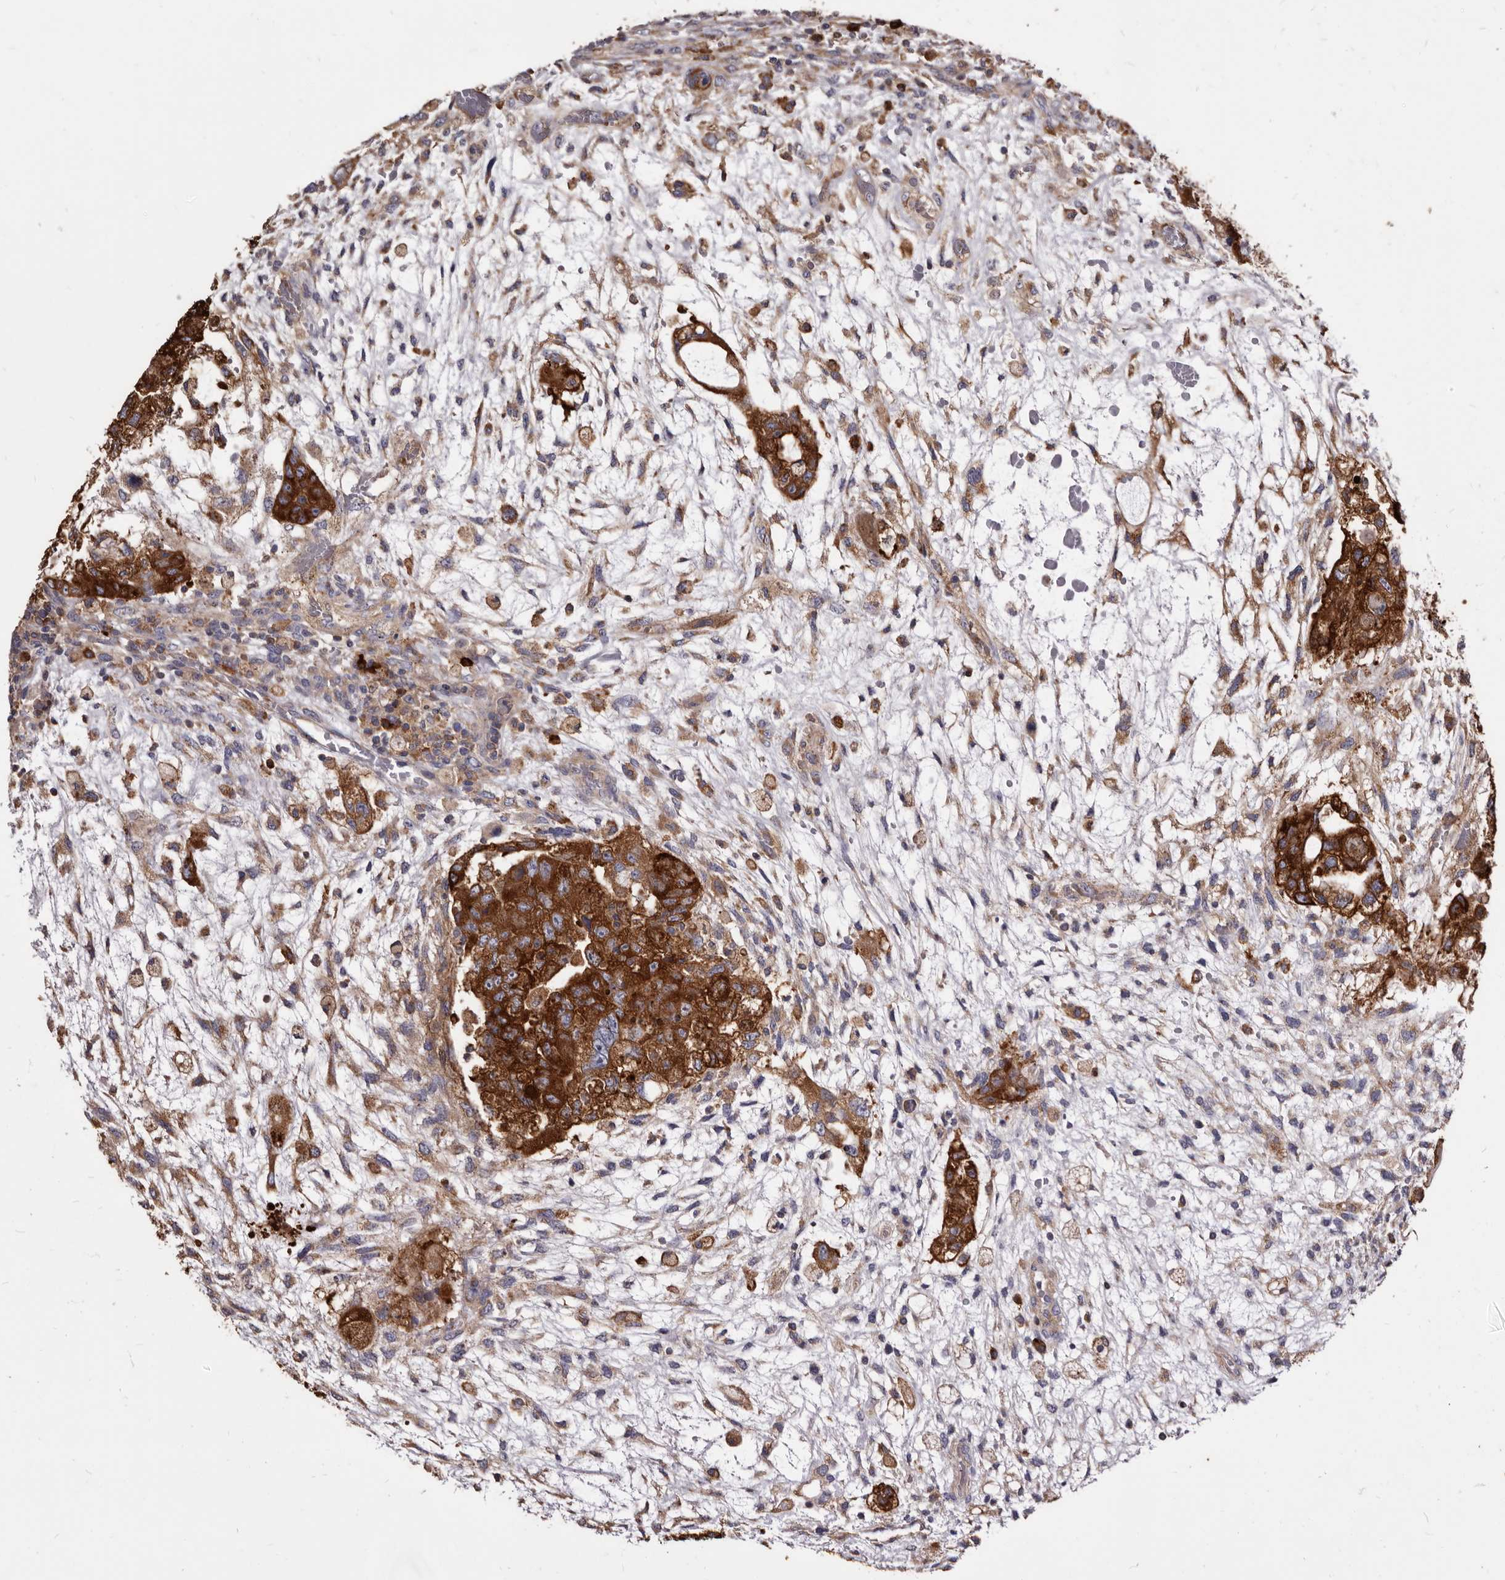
{"staining": {"intensity": "strong", "quantity": ">75%", "location": "cytoplasmic/membranous"}, "tissue": "testis cancer", "cell_type": "Tumor cells", "image_type": "cancer", "snomed": [{"axis": "morphology", "description": "Carcinoma, Embryonal, NOS"}, {"axis": "topography", "description": "Testis"}], "caption": "A photomicrograph of human testis cancer stained for a protein demonstrates strong cytoplasmic/membranous brown staining in tumor cells. (DAB (3,3'-diaminobenzidine) = brown stain, brightfield microscopy at high magnification).", "gene": "TPD52", "patient": {"sex": "male", "age": 36}}